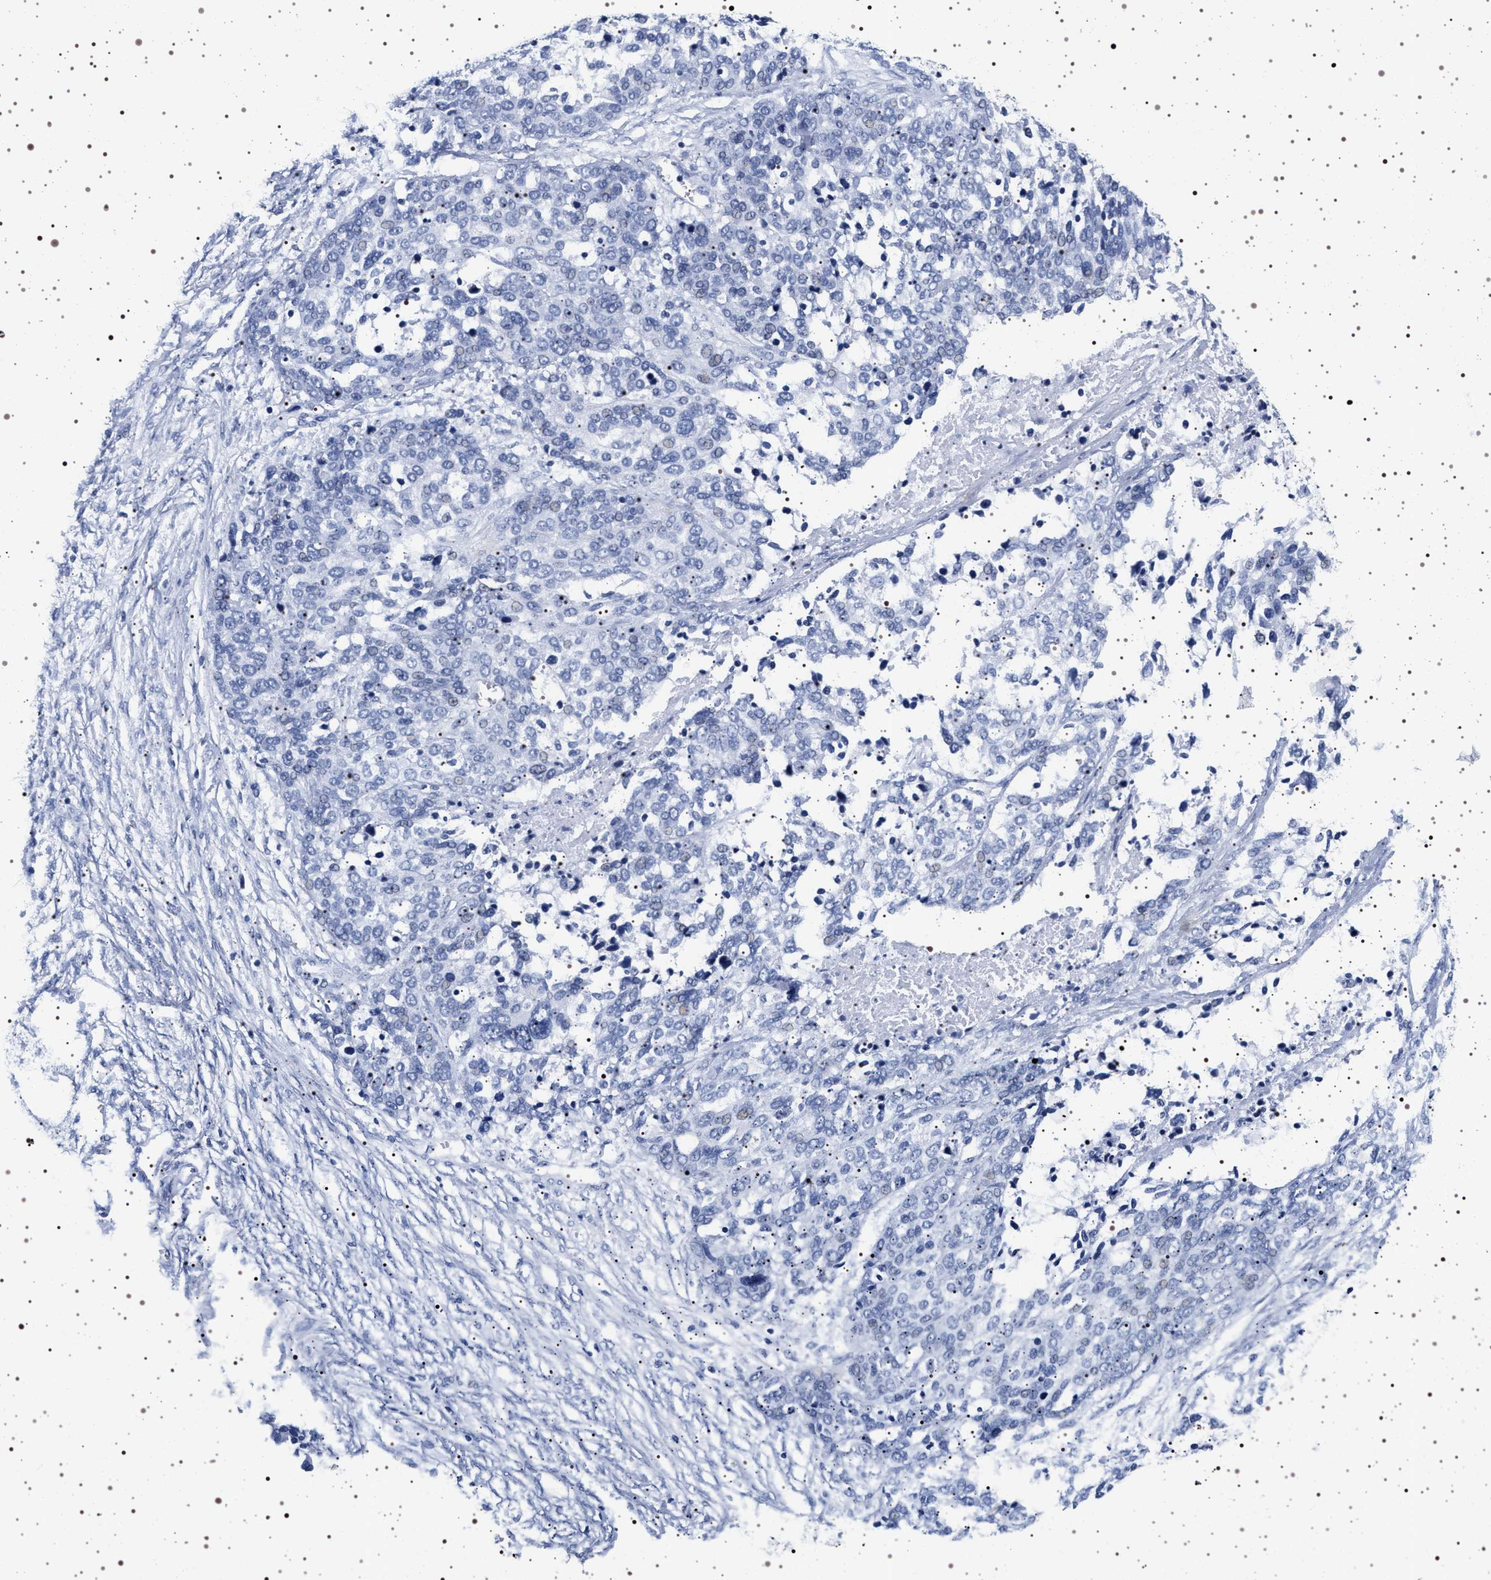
{"staining": {"intensity": "negative", "quantity": "none", "location": "none"}, "tissue": "ovarian cancer", "cell_type": "Tumor cells", "image_type": "cancer", "snomed": [{"axis": "morphology", "description": "Cystadenocarcinoma, serous, NOS"}, {"axis": "topography", "description": "Ovary"}], "caption": "Histopathology image shows no protein expression in tumor cells of serous cystadenocarcinoma (ovarian) tissue.", "gene": "SYN1", "patient": {"sex": "female", "age": 44}}